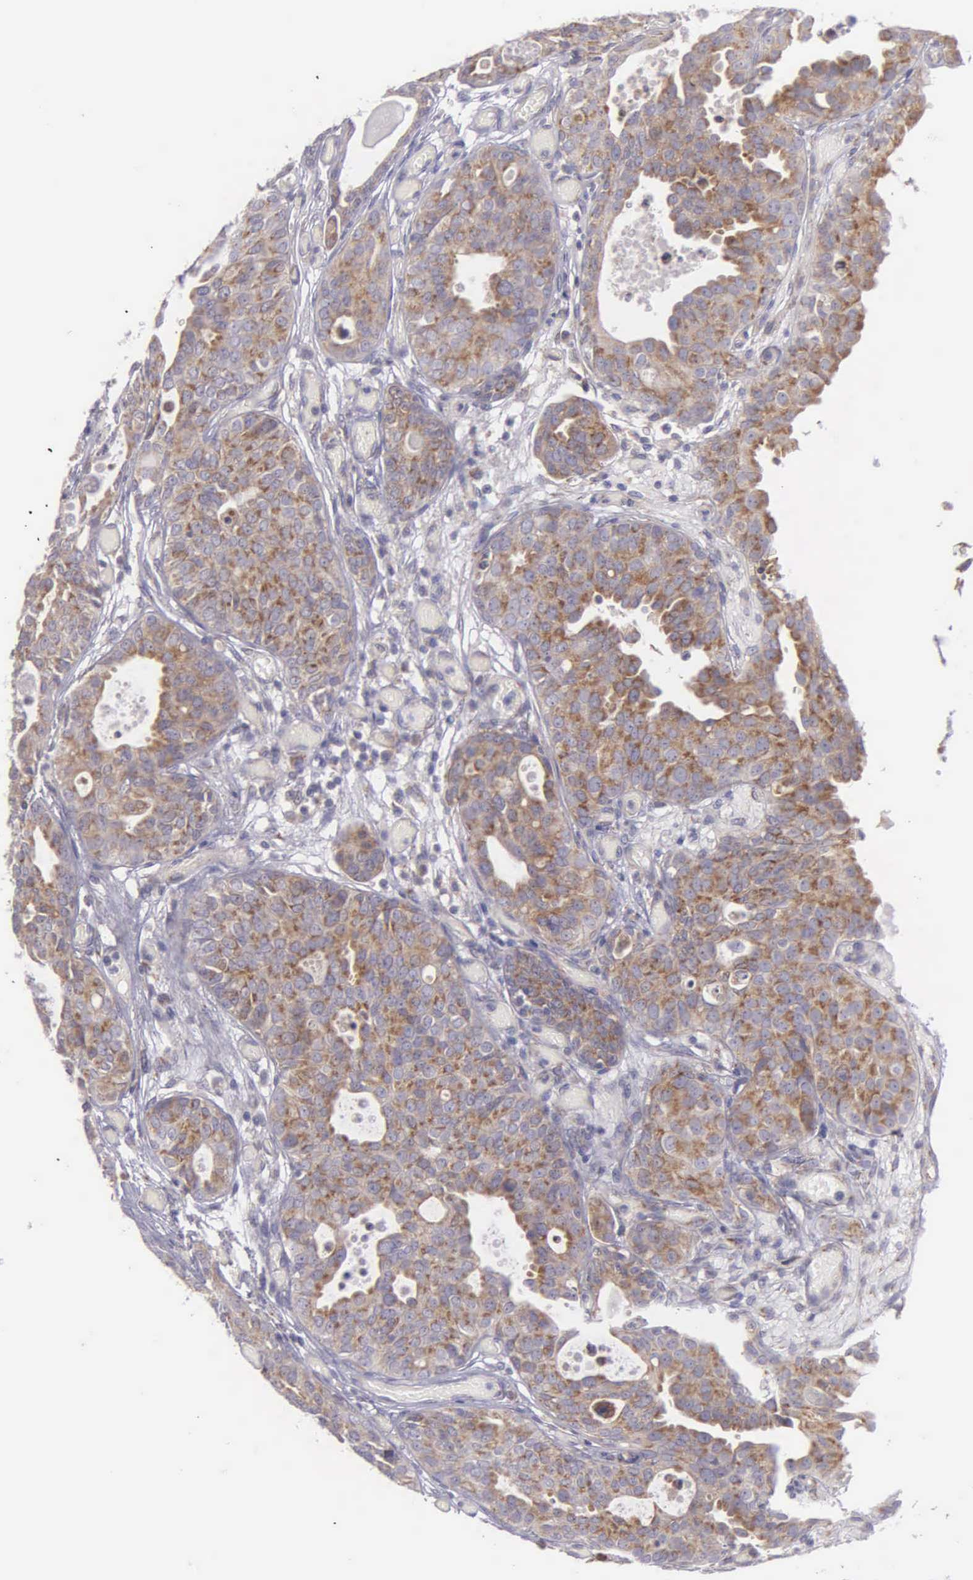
{"staining": {"intensity": "moderate", "quantity": ">75%", "location": "cytoplasmic/membranous"}, "tissue": "urothelial cancer", "cell_type": "Tumor cells", "image_type": "cancer", "snomed": [{"axis": "morphology", "description": "Urothelial carcinoma, High grade"}, {"axis": "topography", "description": "Urinary bladder"}], "caption": "IHC image of urothelial cancer stained for a protein (brown), which reveals medium levels of moderate cytoplasmic/membranous staining in approximately >75% of tumor cells.", "gene": "SYNJ2BP", "patient": {"sex": "male", "age": 78}}